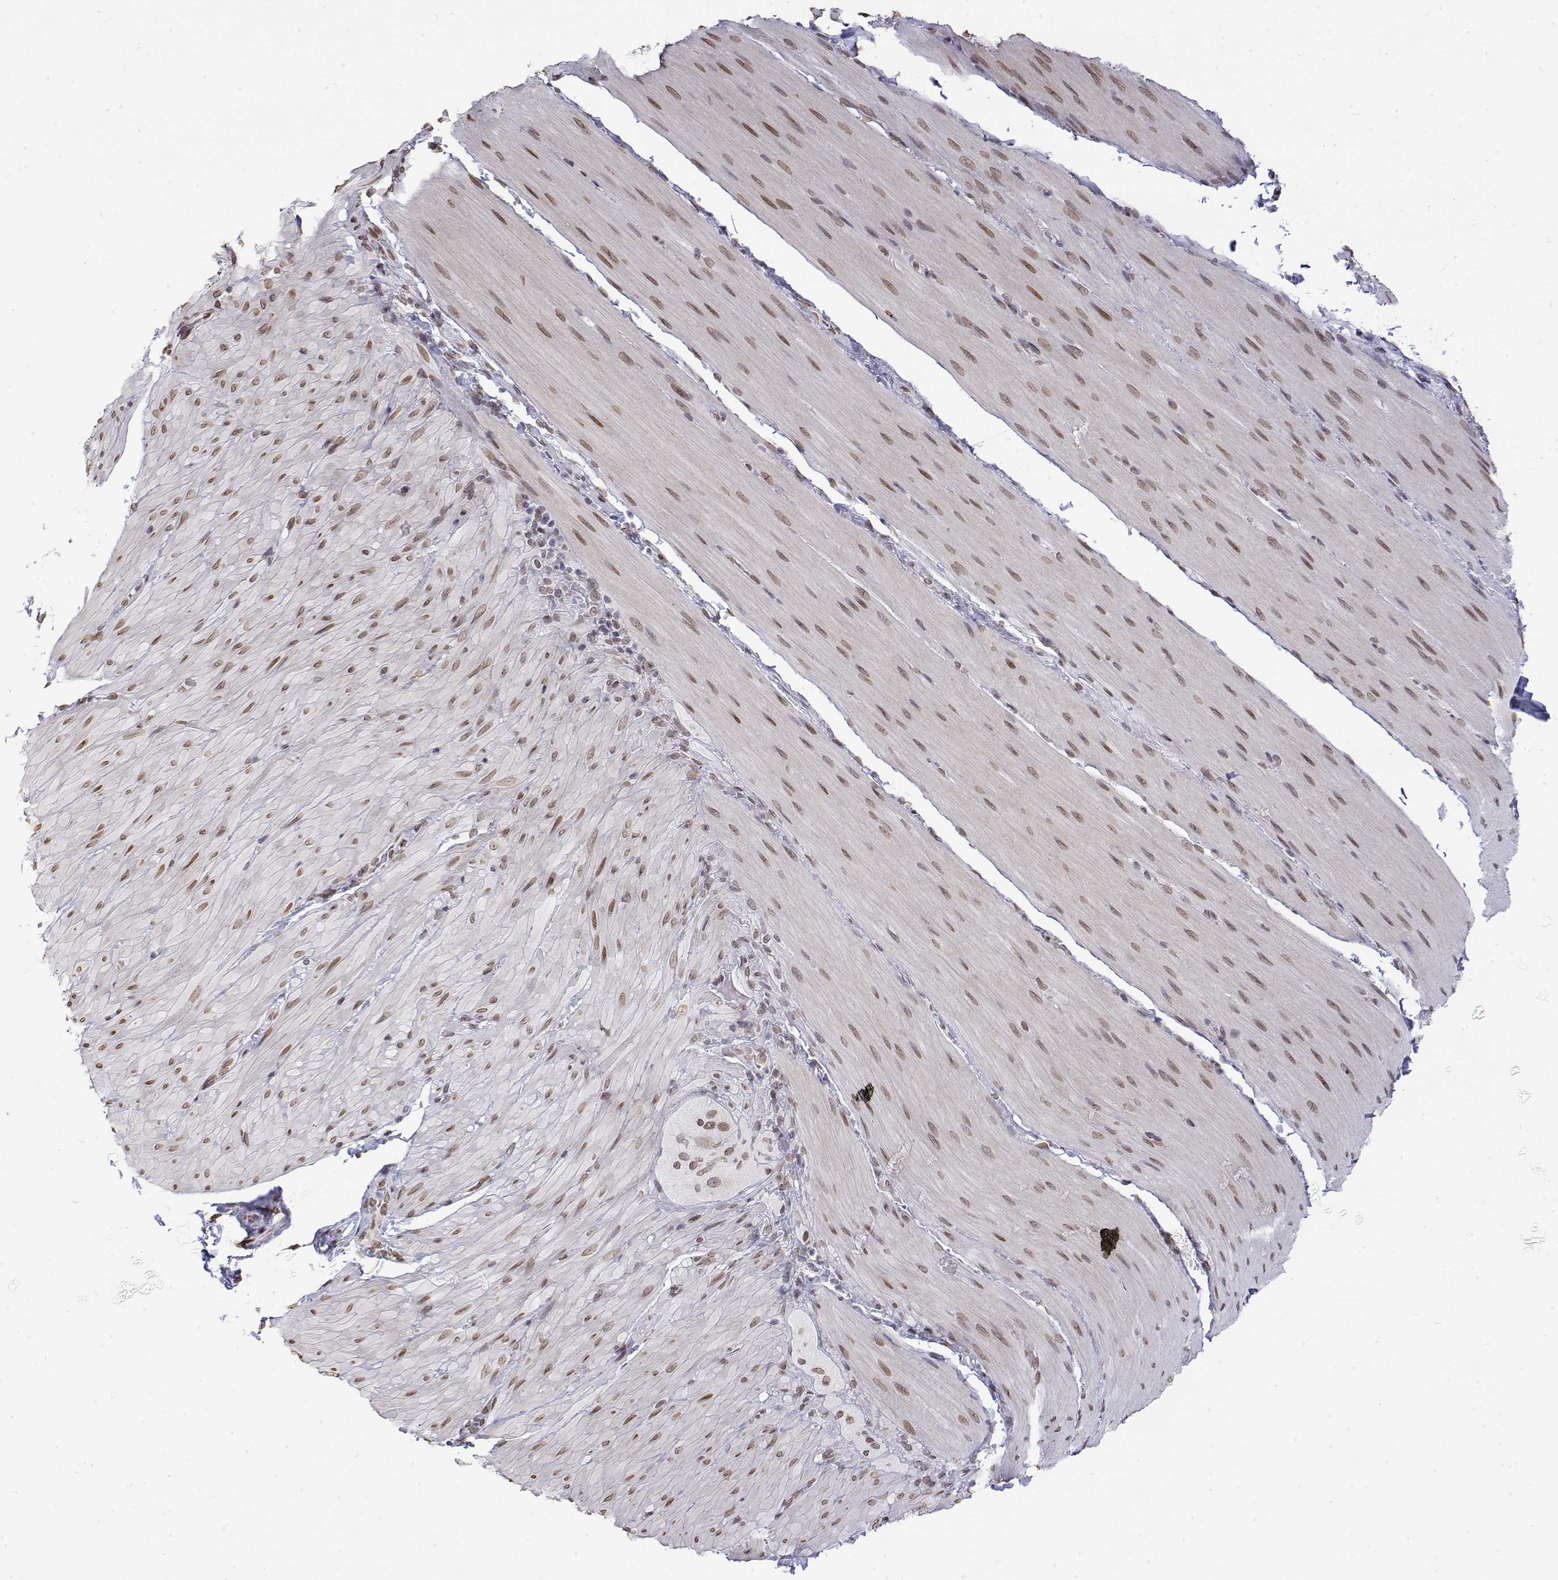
{"staining": {"intensity": "moderate", "quantity": ">75%", "location": "nuclear"}, "tissue": "smooth muscle", "cell_type": "Smooth muscle cells", "image_type": "normal", "snomed": [{"axis": "morphology", "description": "Normal tissue, NOS"}, {"axis": "topography", "description": "Smooth muscle"}, {"axis": "topography", "description": "Colon"}], "caption": "Smooth muscle cells exhibit medium levels of moderate nuclear staining in approximately >75% of cells in normal smooth muscle. The protein is stained brown, and the nuclei are stained in blue (DAB IHC with brightfield microscopy, high magnification).", "gene": "ZNF532", "patient": {"sex": "male", "age": 73}}